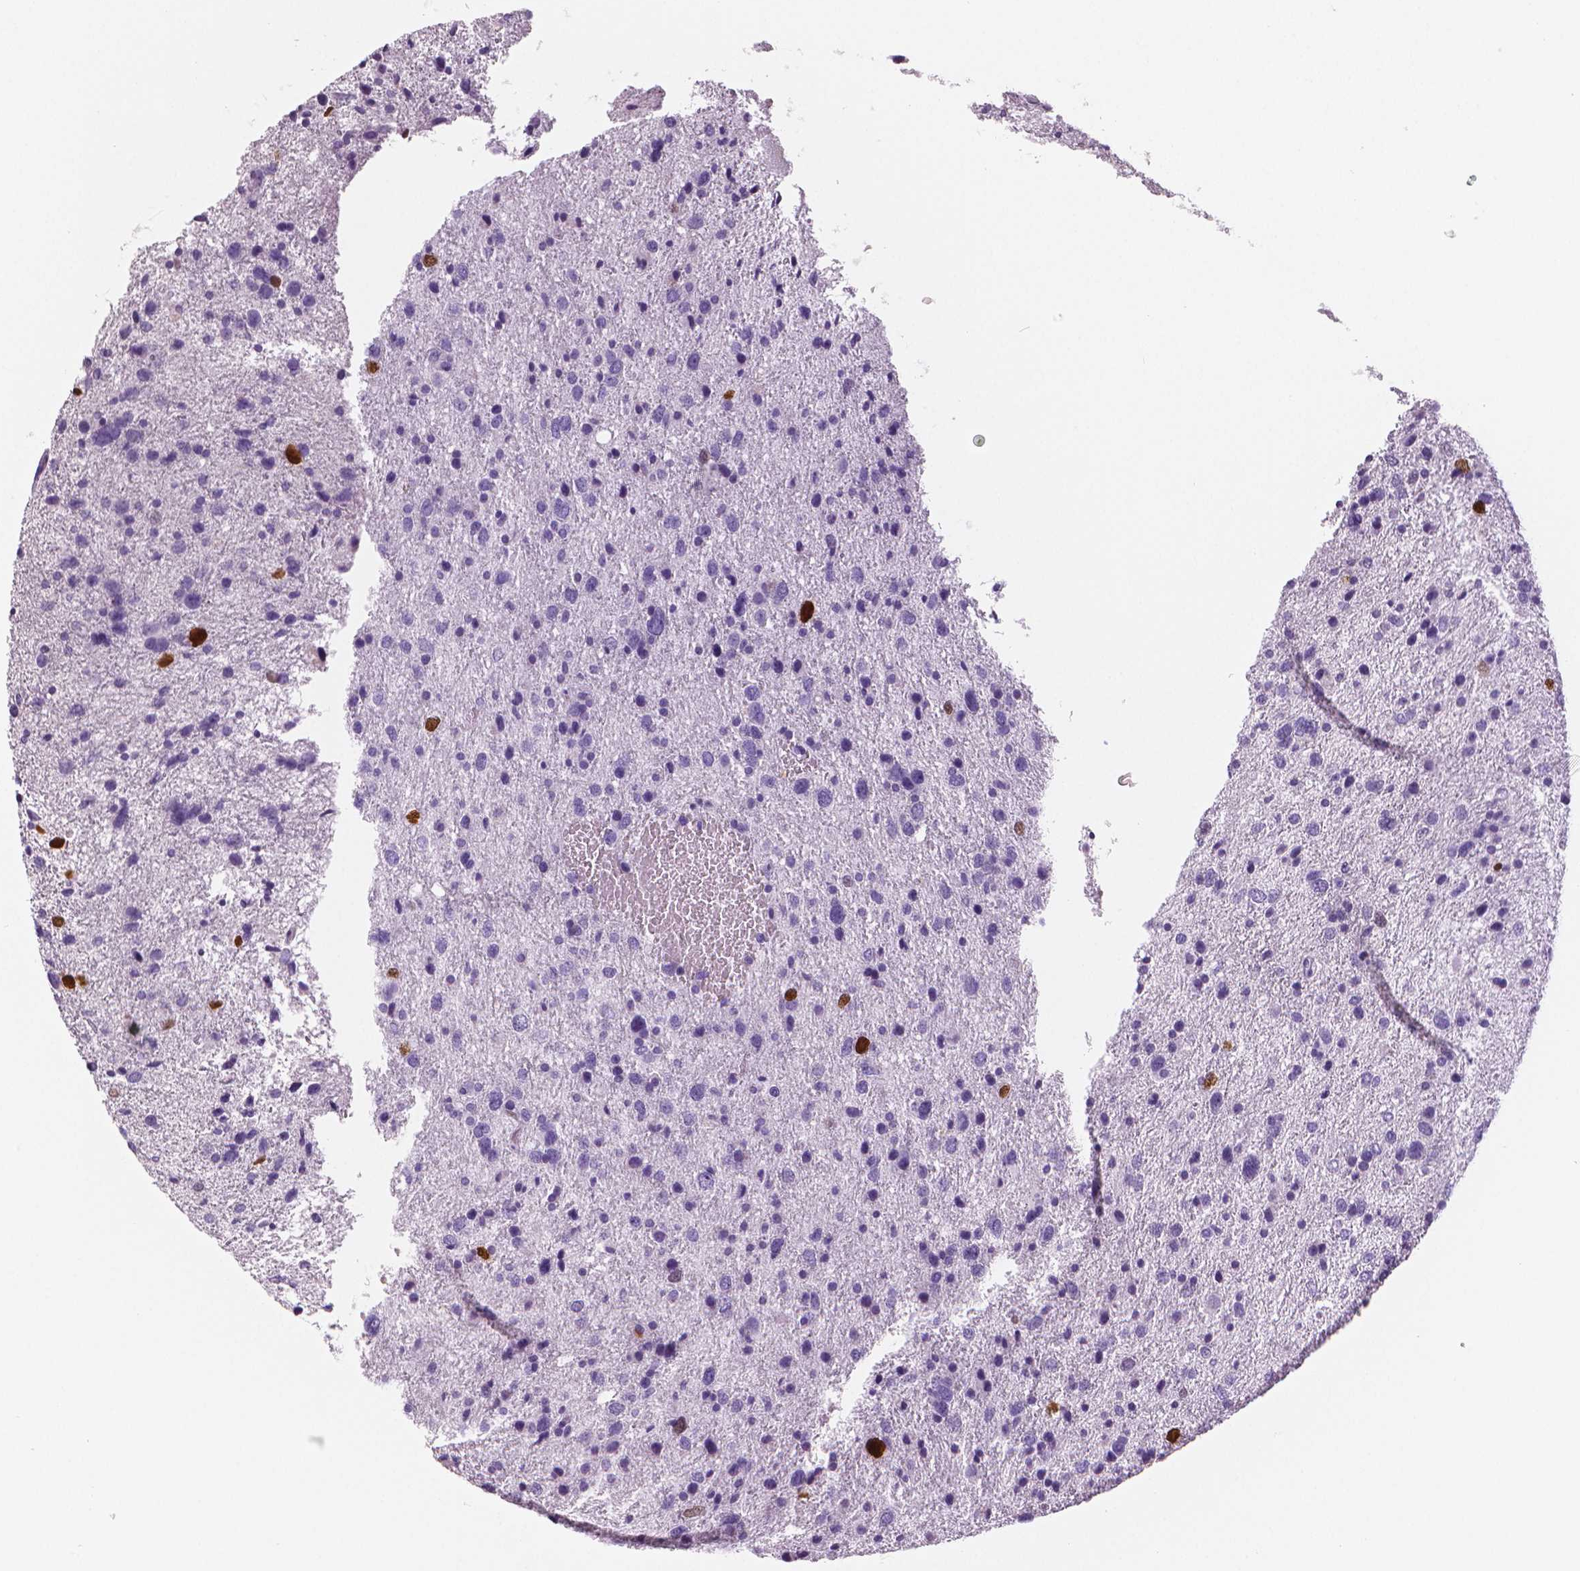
{"staining": {"intensity": "strong", "quantity": "<25%", "location": "nuclear"}, "tissue": "glioma", "cell_type": "Tumor cells", "image_type": "cancer", "snomed": [{"axis": "morphology", "description": "Glioma, malignant, Low grade"}, {"axis": "topography", "description": "Brain"}], "caption": "Immunohistochemistry (IHC) micrograph of human low-grade glioma (malignant) stained for a protein (brown), which reveals medium levels of strong nuclear staining in about <25% of tumor cells.", "gene": "MKI67", "patient": {"sex": "female", "age": 55}}